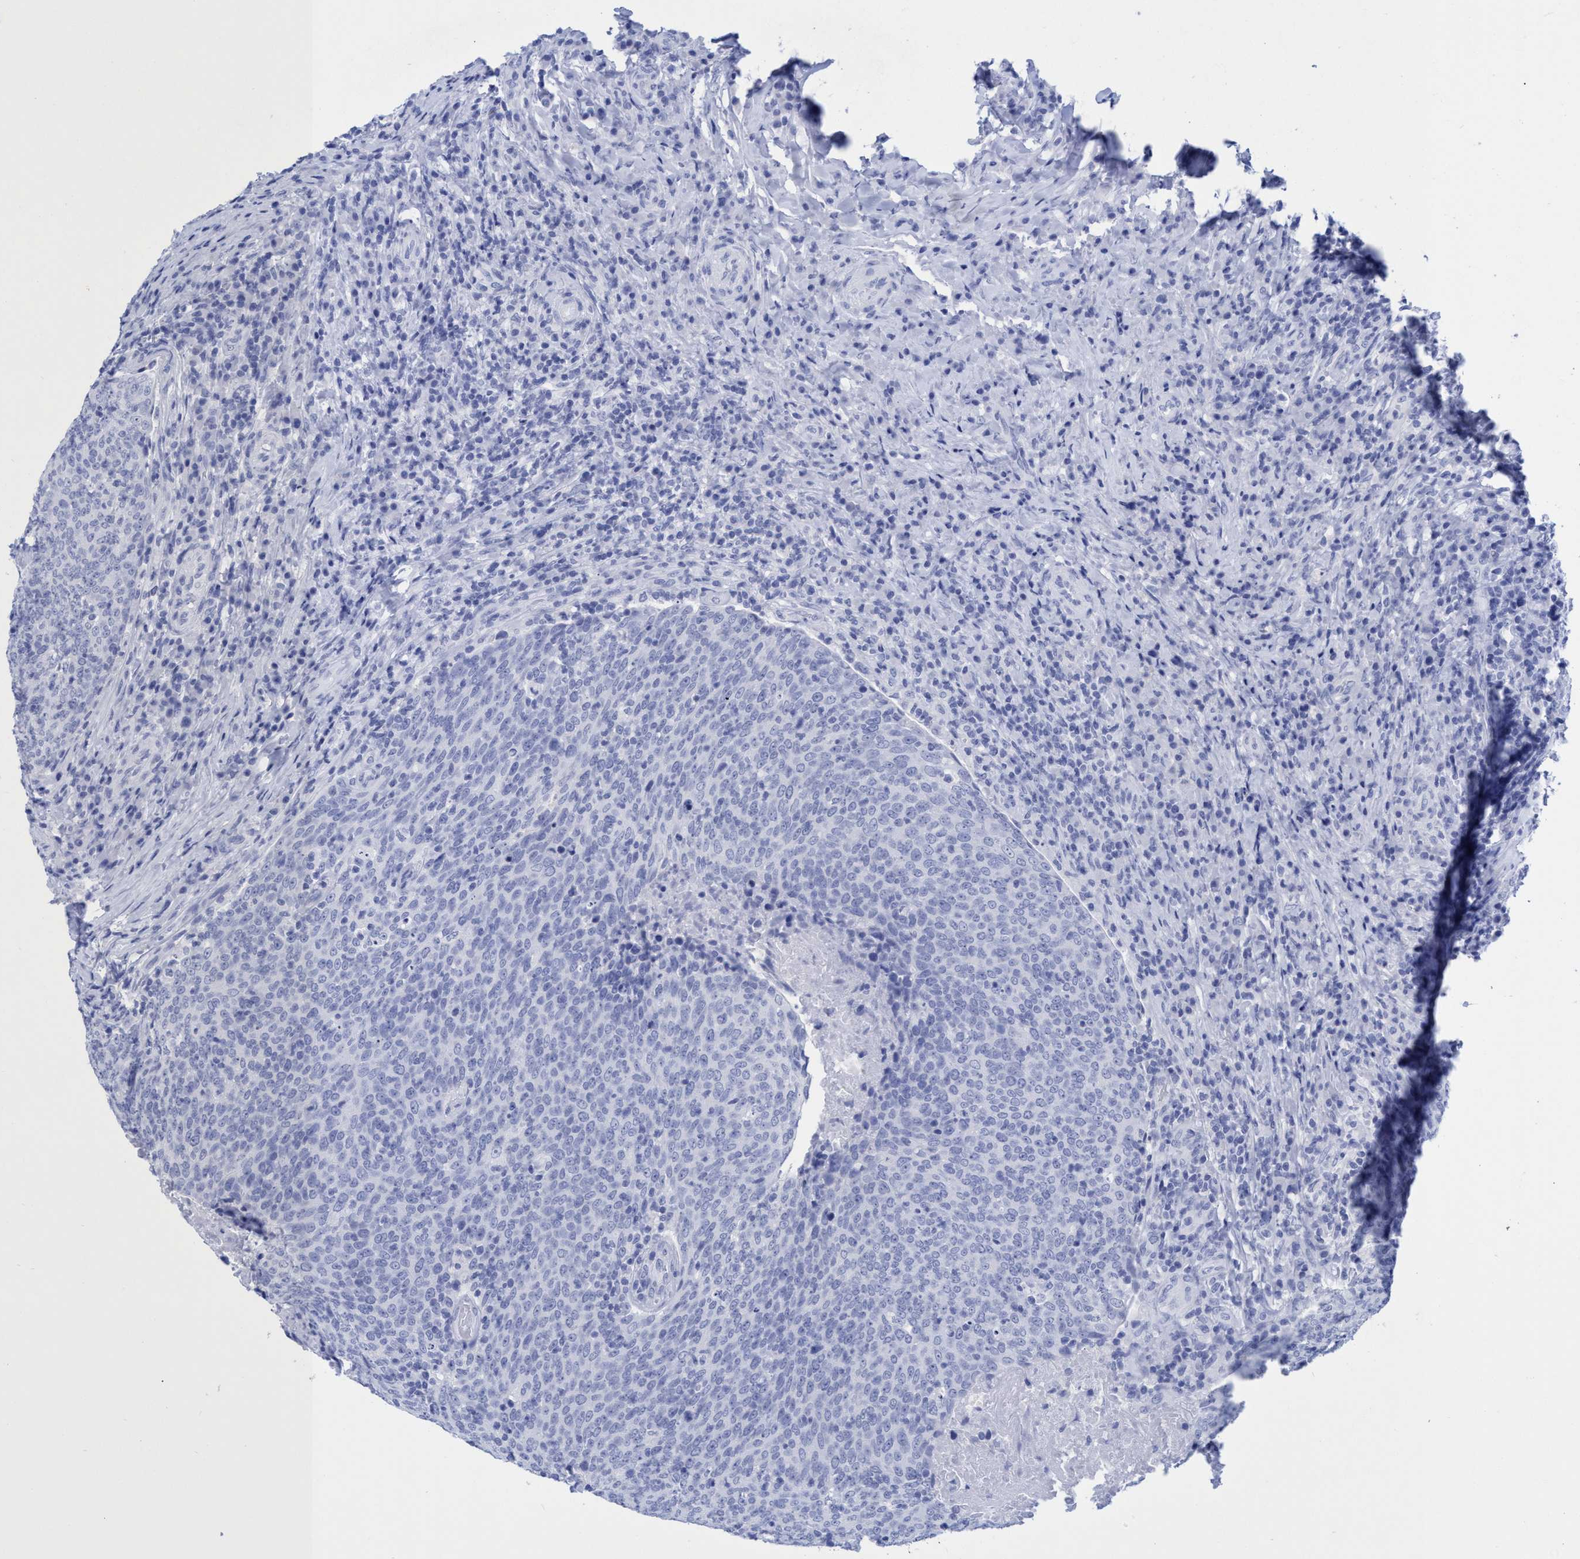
{"staining": {"intensity": "negative", "quantity": "none", "location": "none"}, "tissue": "head and neck cancer", "cell_type": "Tumor cells", "image_type": "cancer", "snomed": [{"axis": "morphology", "description": "Squamous cell carcinoma, NOS"}, {"axis": "morphology", "description": "Squamous cell carcinoma, metastatic, NOS"}, {"axis": "topography", "description": "Lymph node"}, {"axis": "topography", "description": "Head-Neck"}], "caption": "This is an IHC image of human head and neck cancer (metastatic squamous cell carcinoma). There is no staining in tumor cells.", "gene": "INSL6", "patient": {"sex": "male", "age": 62}}